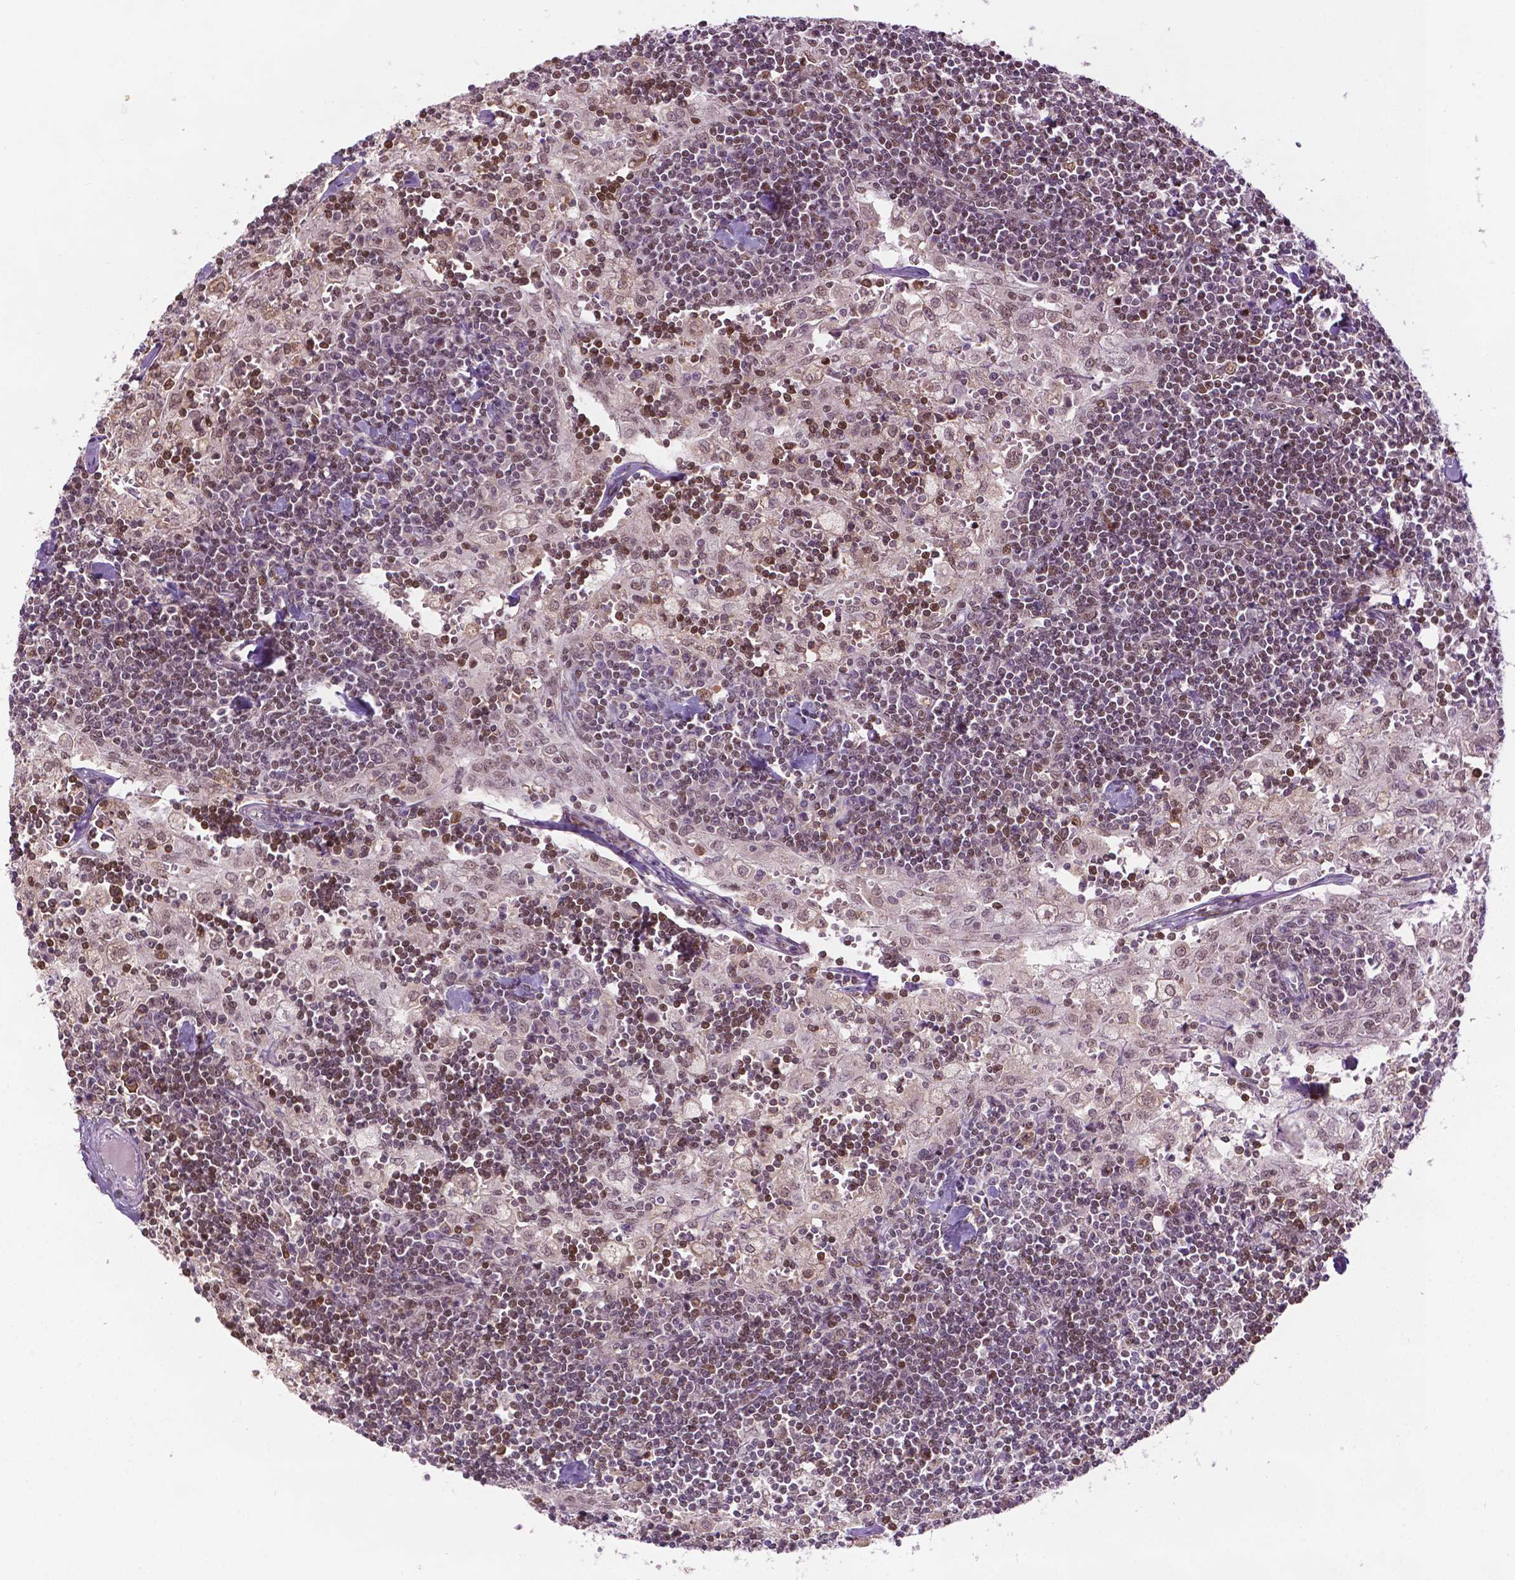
{"staining": {"intensity": "moderate", "quantity": "25%-75%", "location": "nuclear"}, "tissue": "lymph node", "cell_type": "Germinal center cells", "image_type": "normal", "snomed": [{"axis": "morphology", "description": "Normal tissue, NOS"}, {"axis": "topography", "description": "Lymph node"}], "caption": "Protein analysis of unremarkable lymph node shows moderate nuclear expression in approximately 25%-75% of germinal center cells. (Brightfield microscopy of DAB IHC at high magnification).", "gene": "ZNF41", "patient": {"sex": "male", "age": 55}}